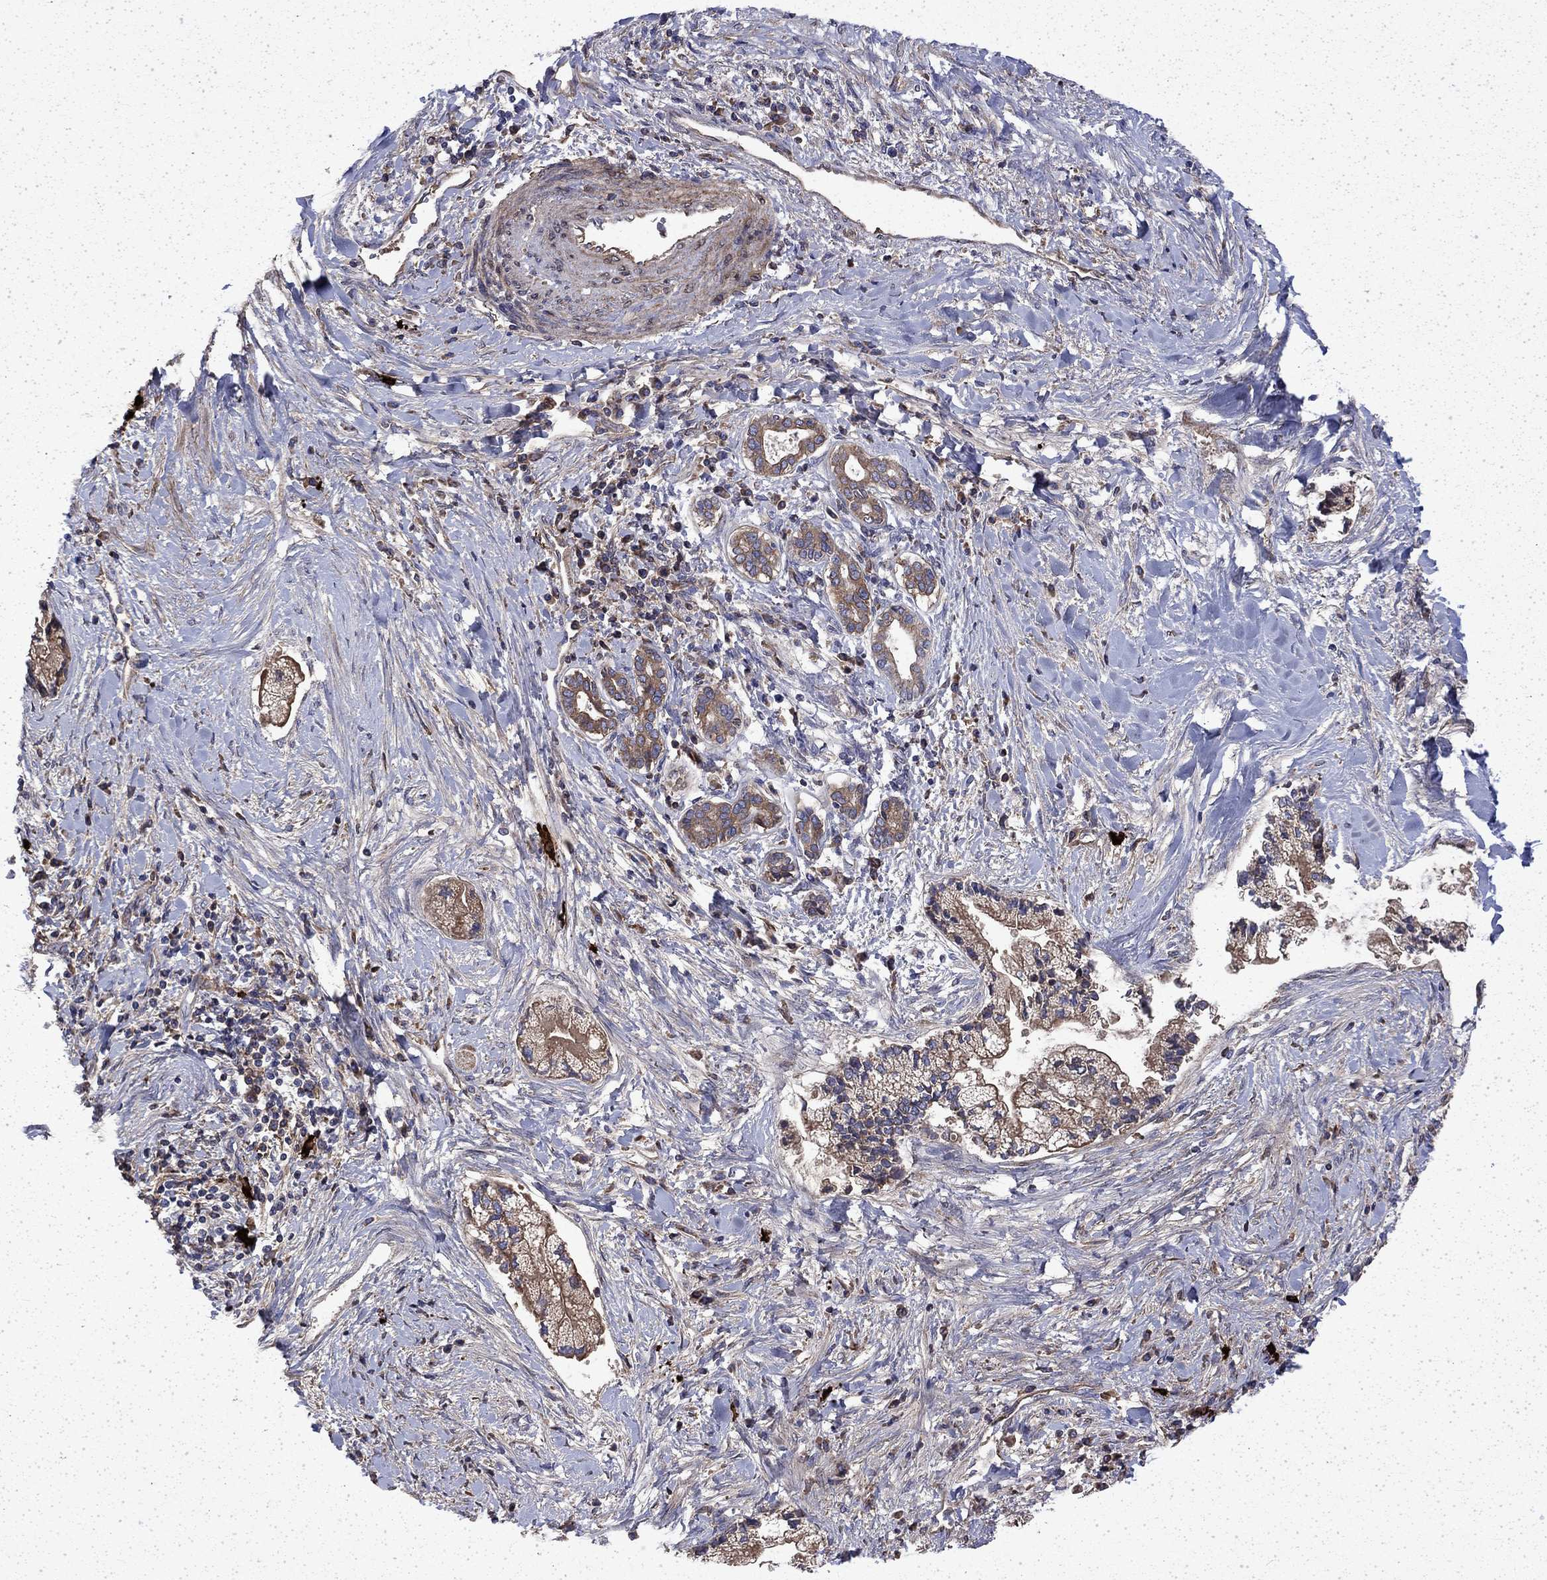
{"staining": {"intensity": "moderate", "quantity": ">75%", "location": "cytoplasmic/membranous"}, "tissue": "liver cancer", "cell_type": "Tumor cells", "image_type": "cancer", "snomed": [{"axis": "morphology", "description": "Cholangiocarcinoma"}, {"axis": "topography", "description": "Liver"}], "caption": "Brown immunohistochemical staining in human cholangiocarcinoma (liver) reveals moderate cytoplasmic/membranous staining in about >75% of tumor cells.", "gene": "DTNA", "patient": {"sex": "male", "age": 50}}